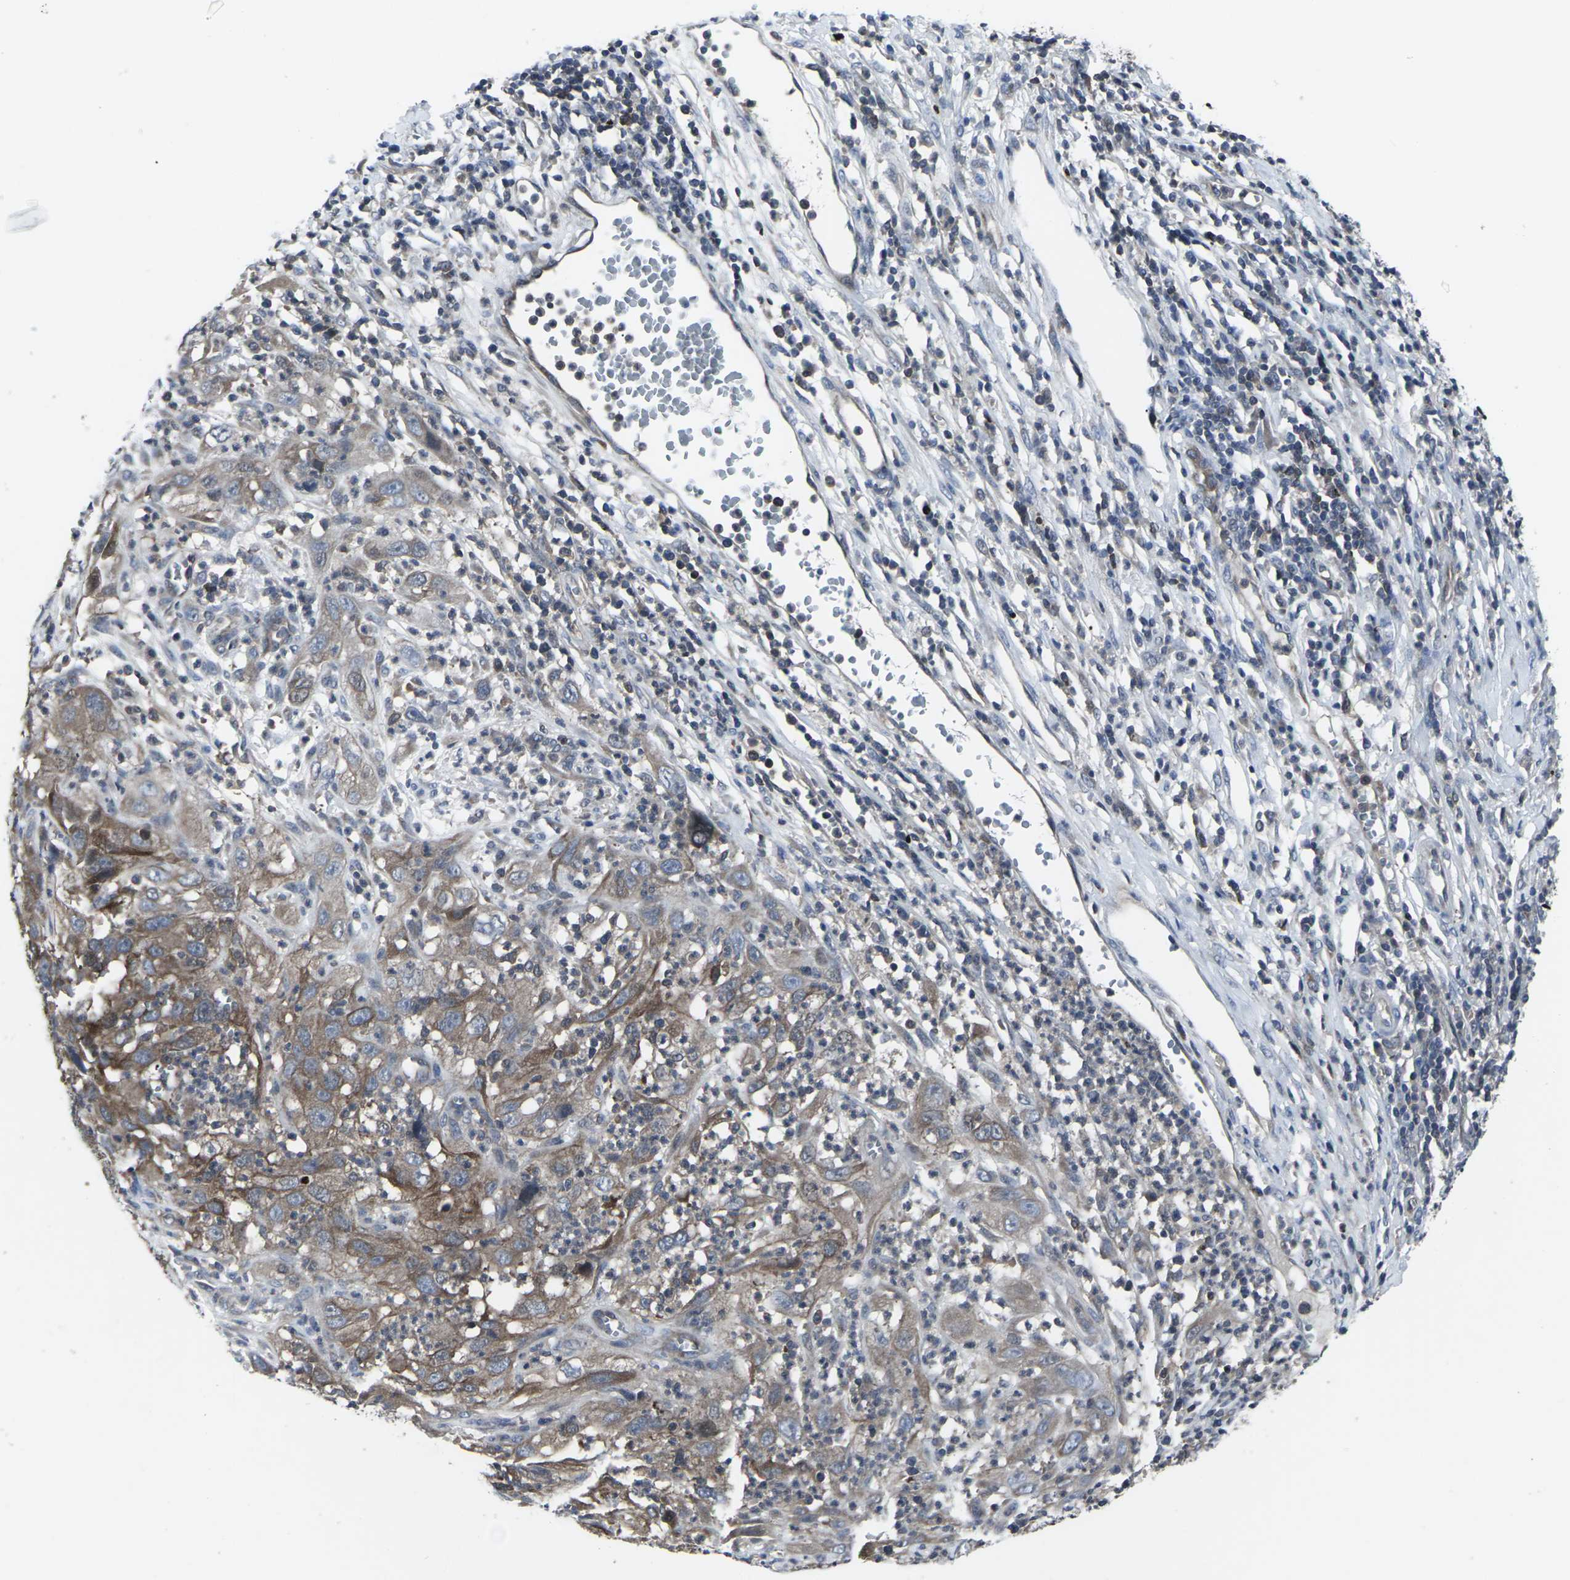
{"staining": {"intensity": "strong", "quantity": "25%-75%", "location": "cytoplasmic/membranous"}, "tissue": "cervical cancer", "cell_type": "Tumor cells", "image_type": "cancer", "snomed": [{"axis": "morphology", "description": "Squamous cell carcinoma, NOS"}, {"axis": "topography", "description": "Cervix"}], "caption": "Immunohistochemistry (IHC) (DAB (3,3'-diaminobenzidine)) staining of cervical cancer (squamous cell carcinoma) reveals strong cytoplasmic/membranous protein positivity in about 25%-75% of tumor cells.", "gene": "HPRT1", "patient": {"sex": "female", "age": 32}}